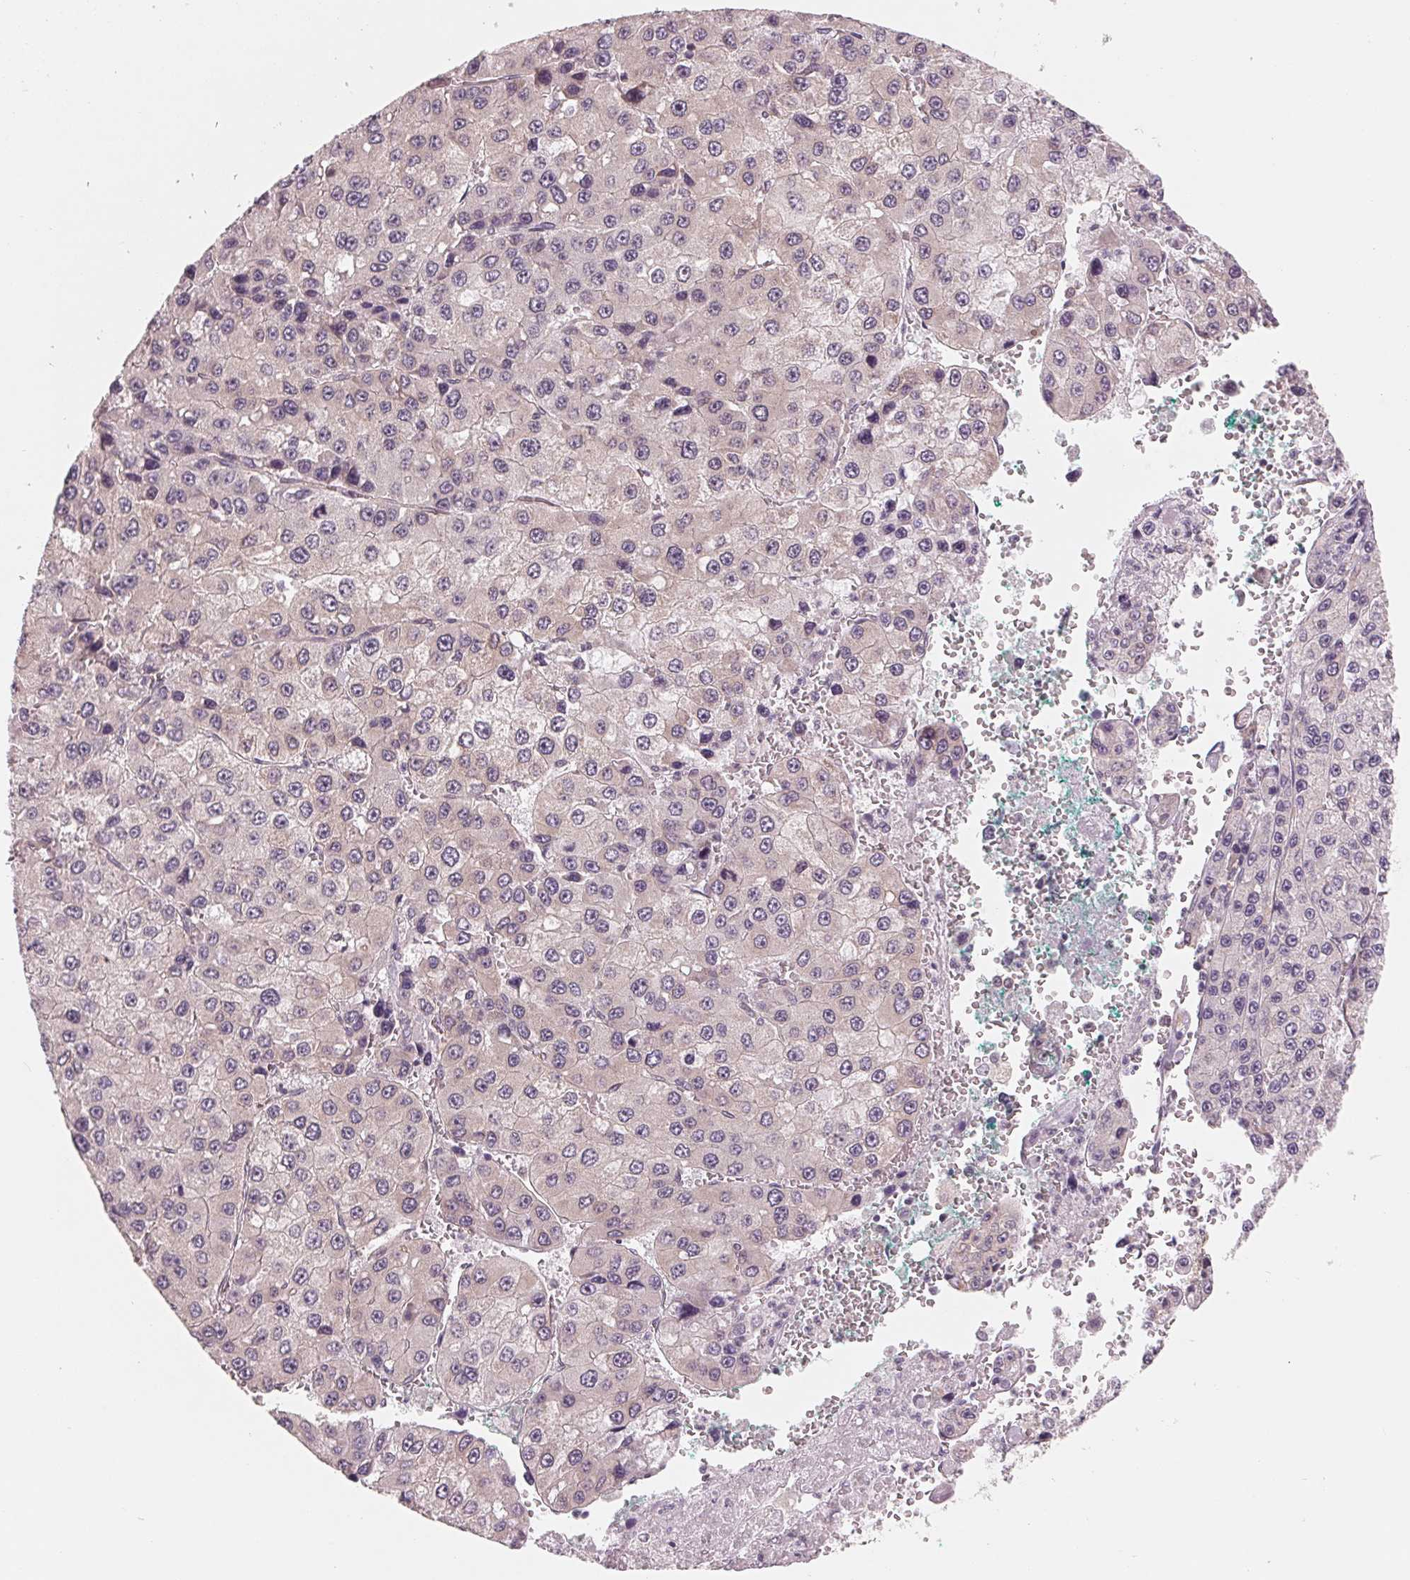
{"staining": {"intensity": "negative", "quantity": "none", "location": "none"}, "tissue": "liver cancer", "cell_type": "Tumor cells", "image_type": "cancer", "snomed": [{"axis": "morphology", "description": "Carcinoma, Hepatocellular, NOS"}, {"axis": "topography", "description": "Liver"}], "caption": "There is no significant positivity in tumor cells of liver cancer (hepatocellular carcinoma).", "gene": "GIGYF2", "patient": {"sex": "female", "age": 73}}